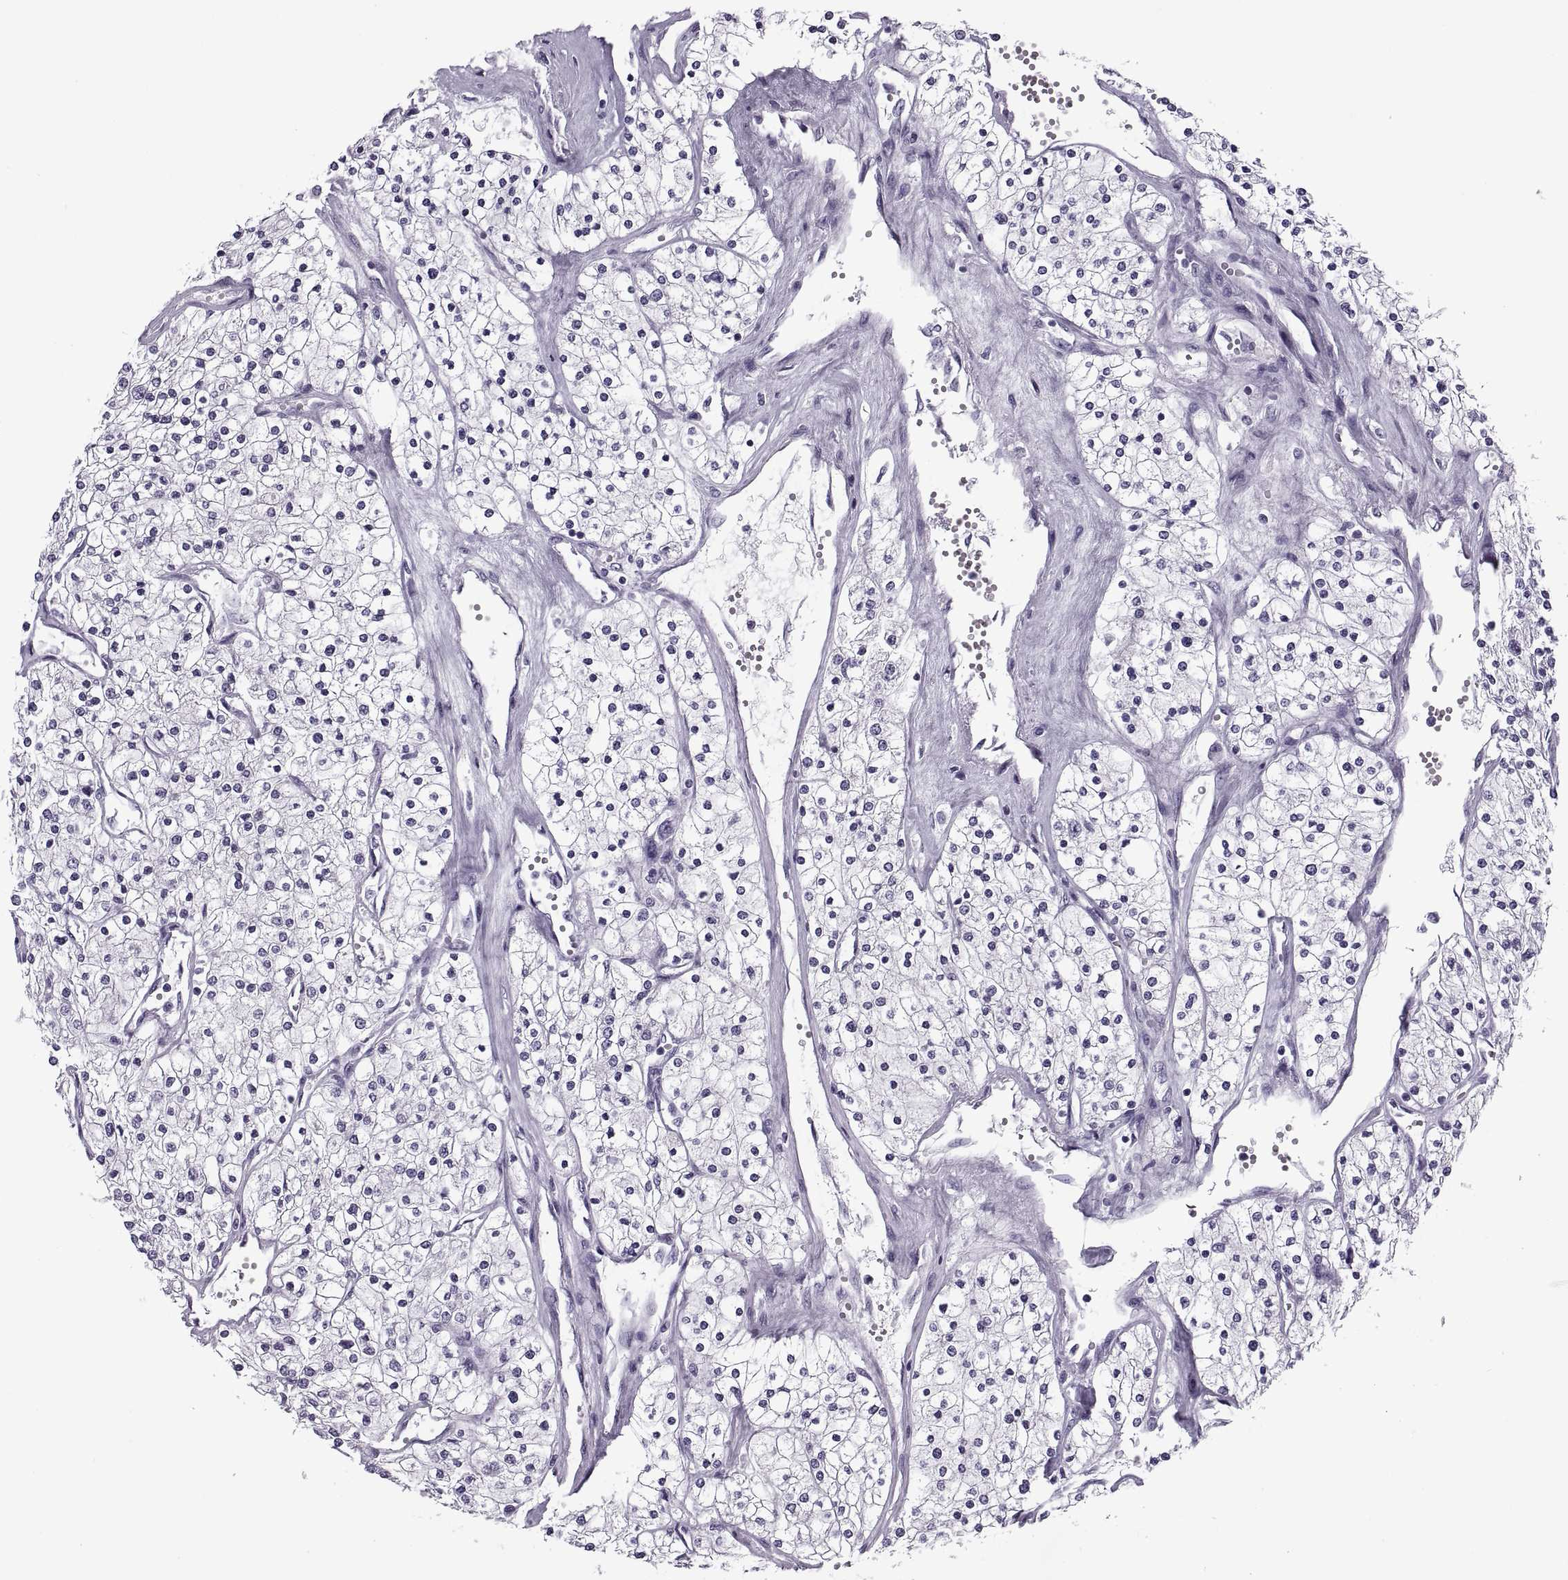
{"staining": {"intensity": "negative", "quantity": "none", "location": "none"}, "tissue": "renal cancer", "cell_type": "Tumor cells", "image_type": "cancer", "snomed": [{"axis": "morphology", "description": "Adenocarcinoma, NOS"}, {"axis": "topography", "description": "Kidney"}], "caption": "Immunohistochemical staining of renal cancer shows no significant positivity in tumor cells.", "gene": "TBC1D3G", "patient": {"sex": "male", "age": 80}}